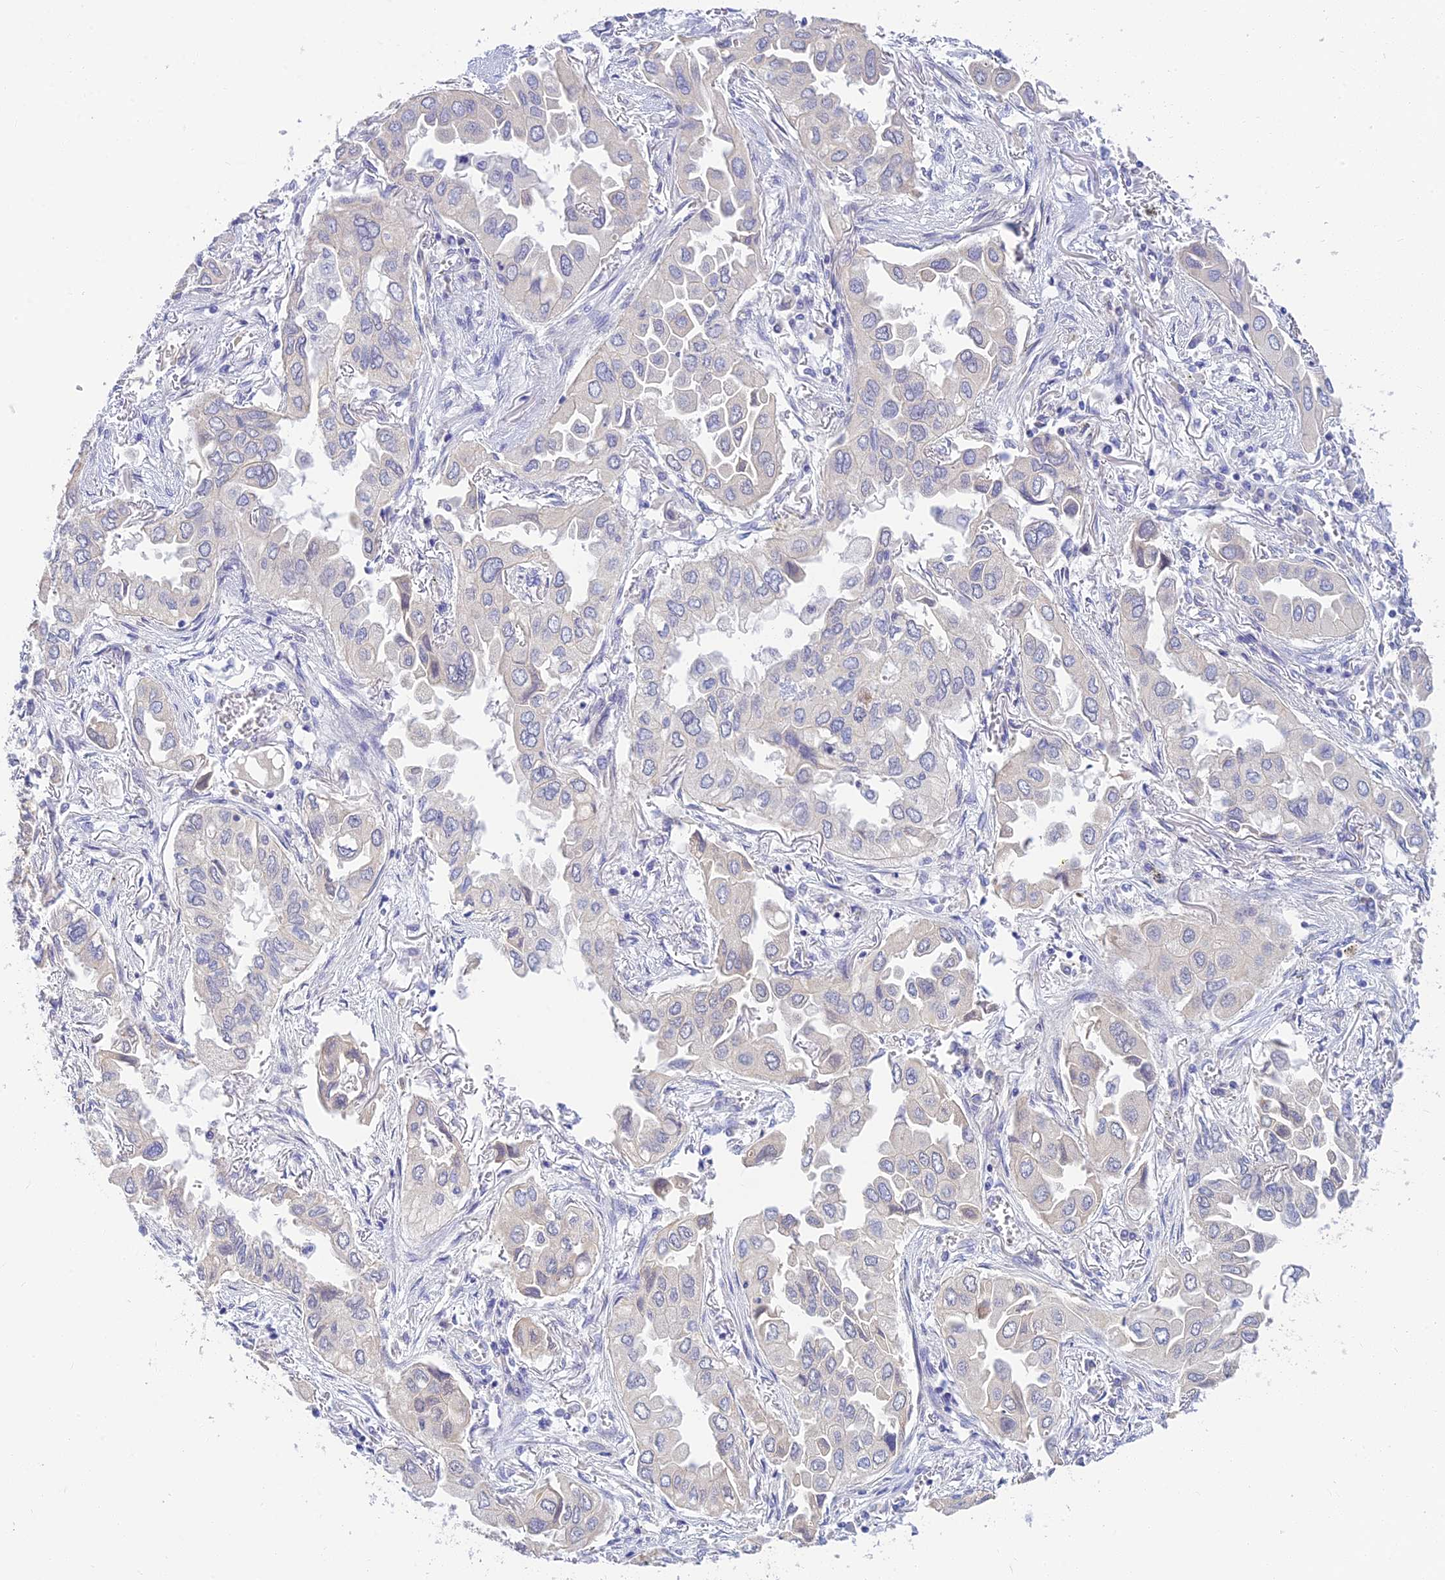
{"staining": {"intensity": "negative", "quantity": "none", "location": "none"}, "tissue": "lung cancer", "cell_type": "Tumor cells", "image_type": "cancer", "snomed": [{"axis": "morphology", "description": "Adenocarcinoma, NOS"}, {"axis": "topography", "description": "Lung"}], "caption": "High magnification brightfield microscopy of adenocarcinoma (lung) stained with DAB (3,3'-diaminobenzidine) (brown) and counterstained with hematoxylin (blue): tumor cells show no significant staining. (DAB (3,3'-diaminobenzidine) immunohistochemistry (IHC) with hematoxylin counter stain).", "gene": "INTS13", "patient": {"sex": "female", "age": 76}}